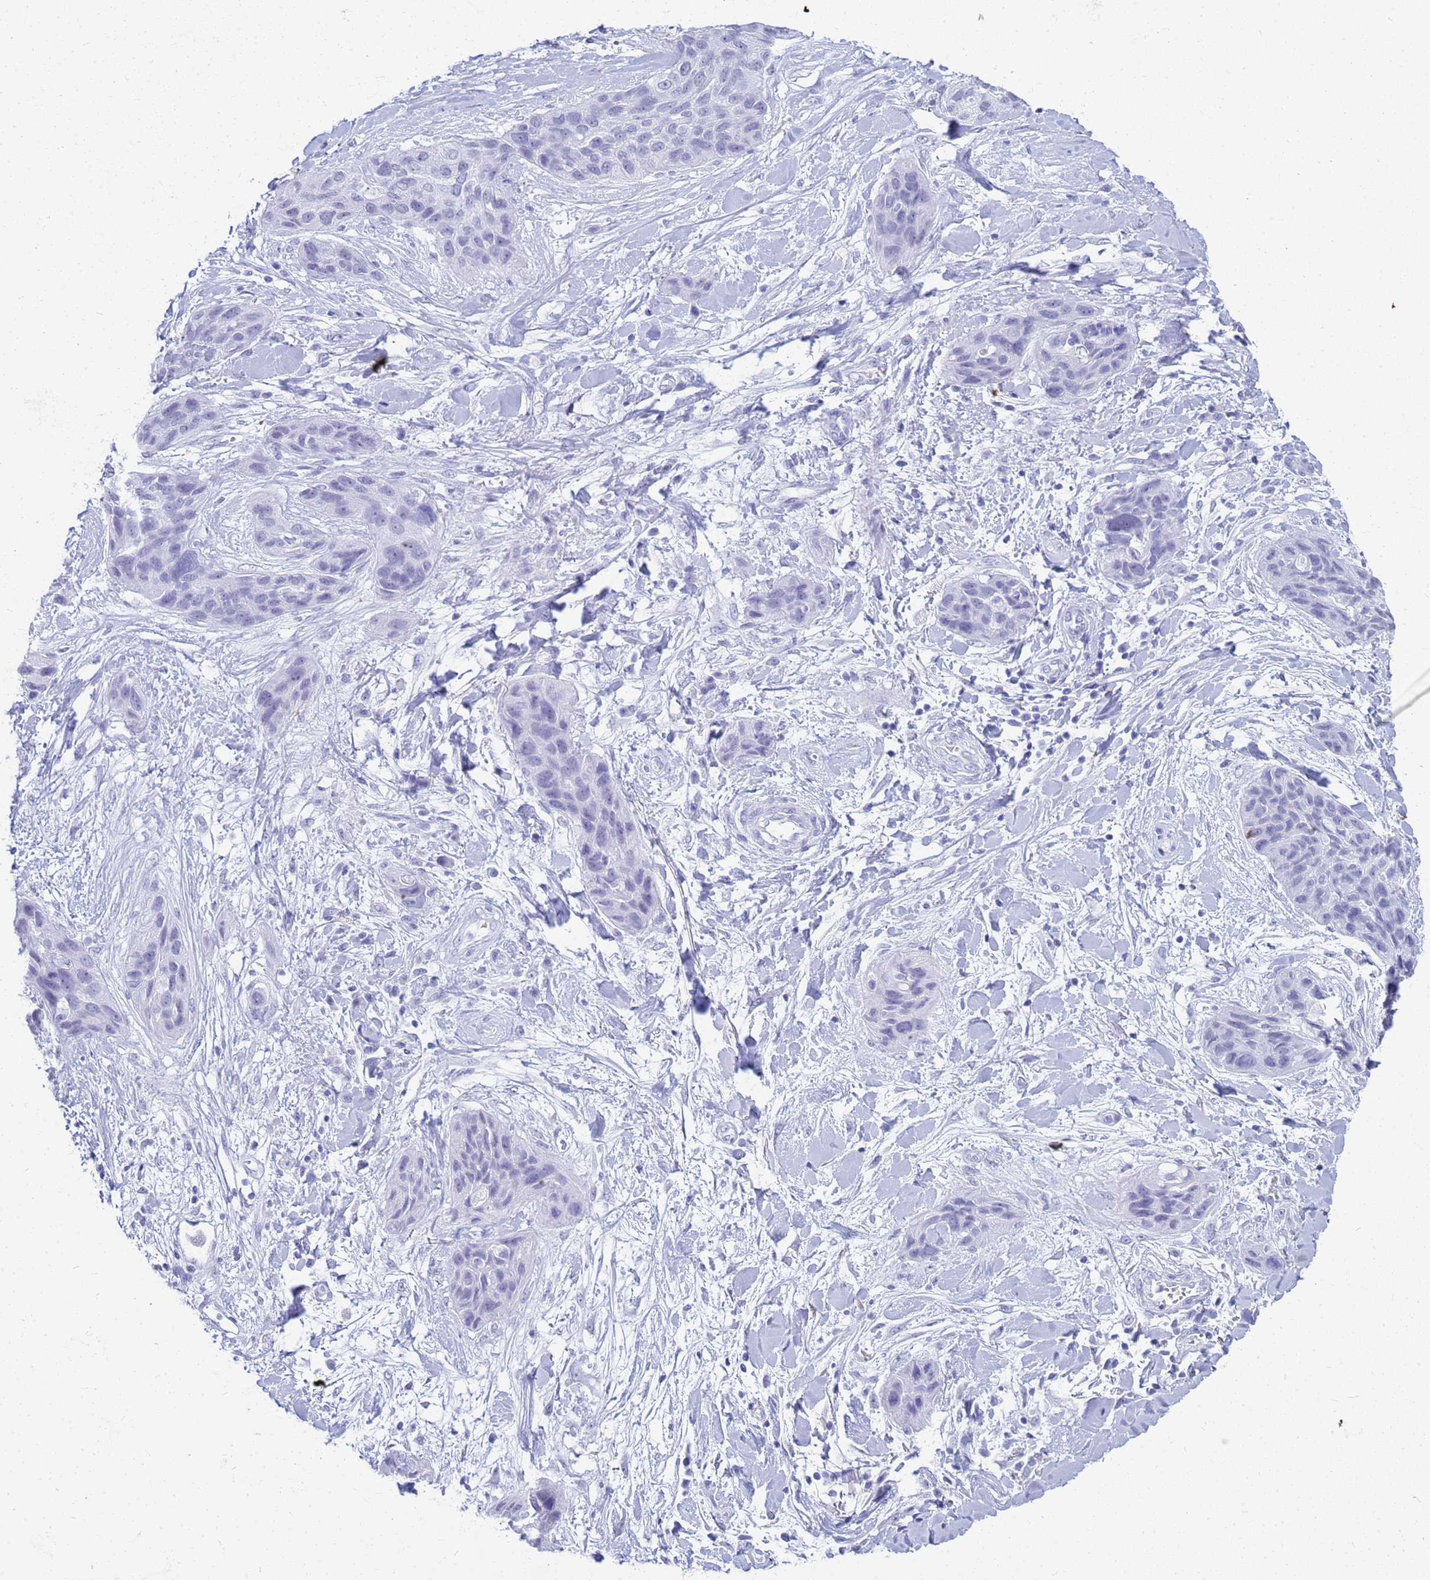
{"staining": {"intensity": "negative", "quantity": "none", "location": "none"}, "tissue": "lung cancer", "cell_type": "Tumor cells", "image_type": "cancer", "snomed": [{"axis": "morphology", "description": "Squamous cell carcinoma, NOS"}, {"axis": "topography", "description": "Lung"}], "caption": "The image shows no staining of tumor cells in lung cancer (squamous cell carcinoma). (DAB IHC with hematoxylin counter stain).", "gene": "SLC7A9", "patient": {"sex": "female", "age": 70}}